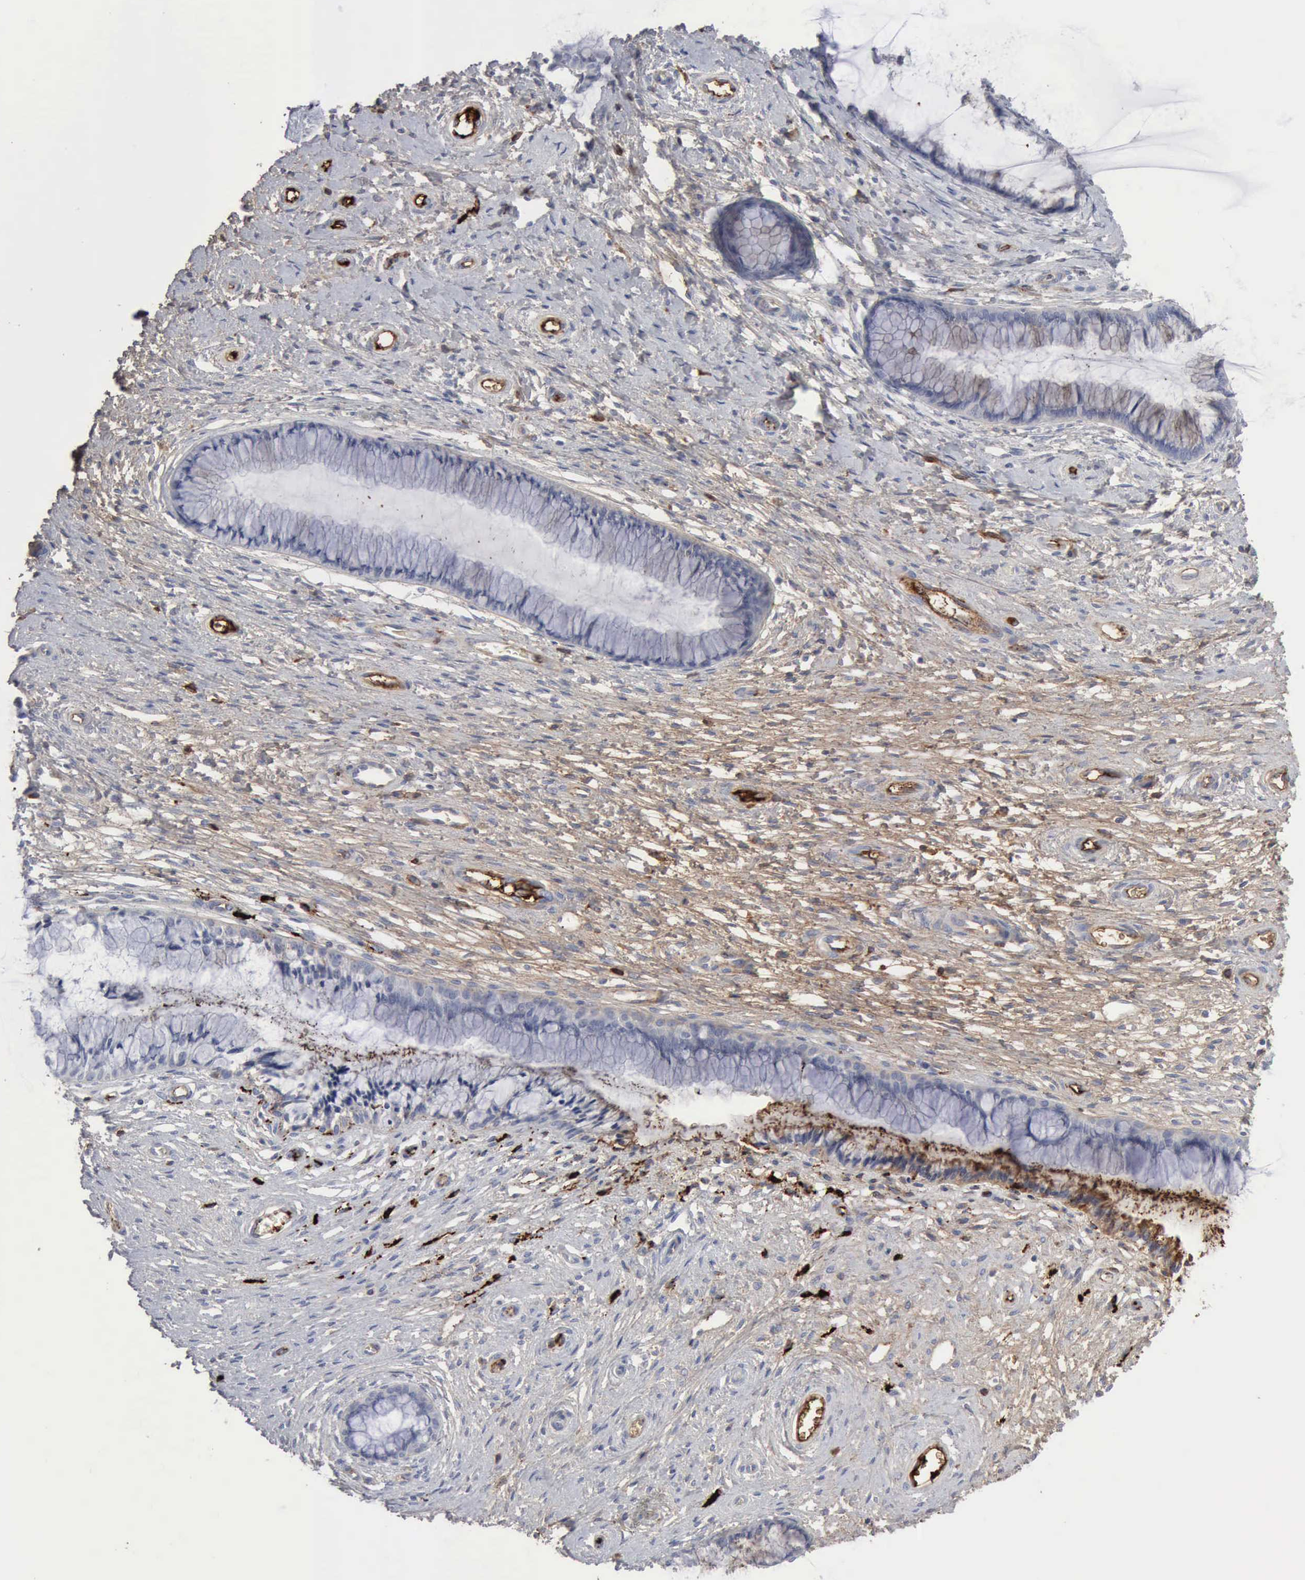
{"staining": {"intensity": "negative", "quantity": "none", "location": "none"}, "tissue": "cervix", "cell_type": "Glandular cells", "image_type": "normal", "snomed": [{"axis": "morphology", "description": "Normal tissue, NOS"}, {"axis": "topography", "description": "Cervix"}], "caption": "High magnification brightfield microscopy of normal cervix stained with DAB (3,3'-diaminobenzidine) (brown) and counterstained with hematoxylin (blue): glandular cells show no significant expression.", "gene": "C4BPA", "patient": {"sex": "female", "age": 27}}